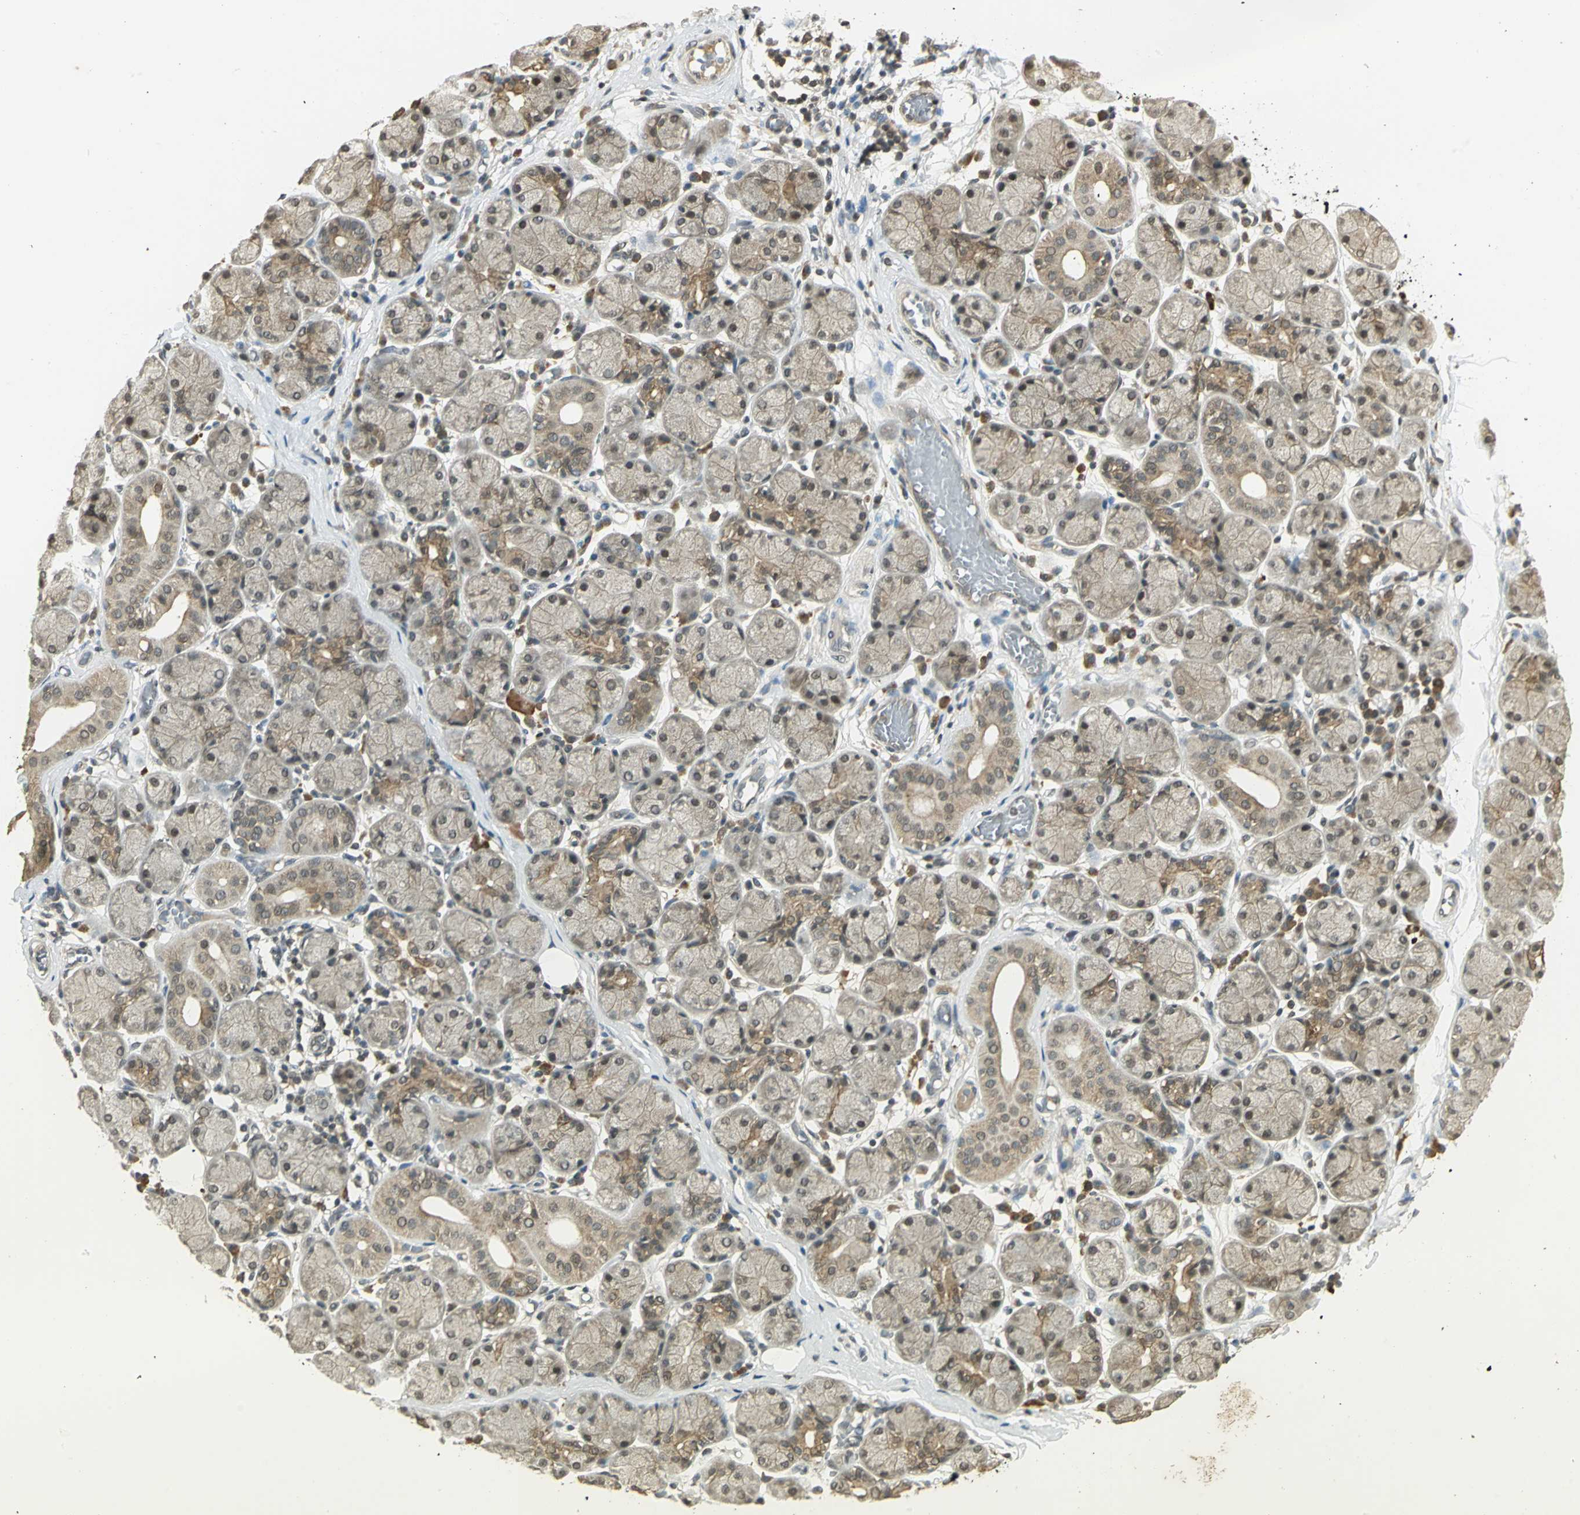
{"staining": {"intensity": "moderate", "quantity": "25%-75%", "location": "cytoplasmic/membranous,nuclear"}, "tissue": "salivary gland", "cell_type": "Glandular cells", "image_type": "normal", "snomed": [{"axis": "morphology", "description": "Normal tissue, NOS"}, {"axis": "topography", "description": "Salivary gland"}], "caption": "This is an image of immunohistochemistry (IHC) staining of benign salivary gland, which shows moderate expression in the cytoplasmic/membranous,nuclear of glandular cells.", "gene": "CDC34", "patient": {"sex": "female", "age": 24}}